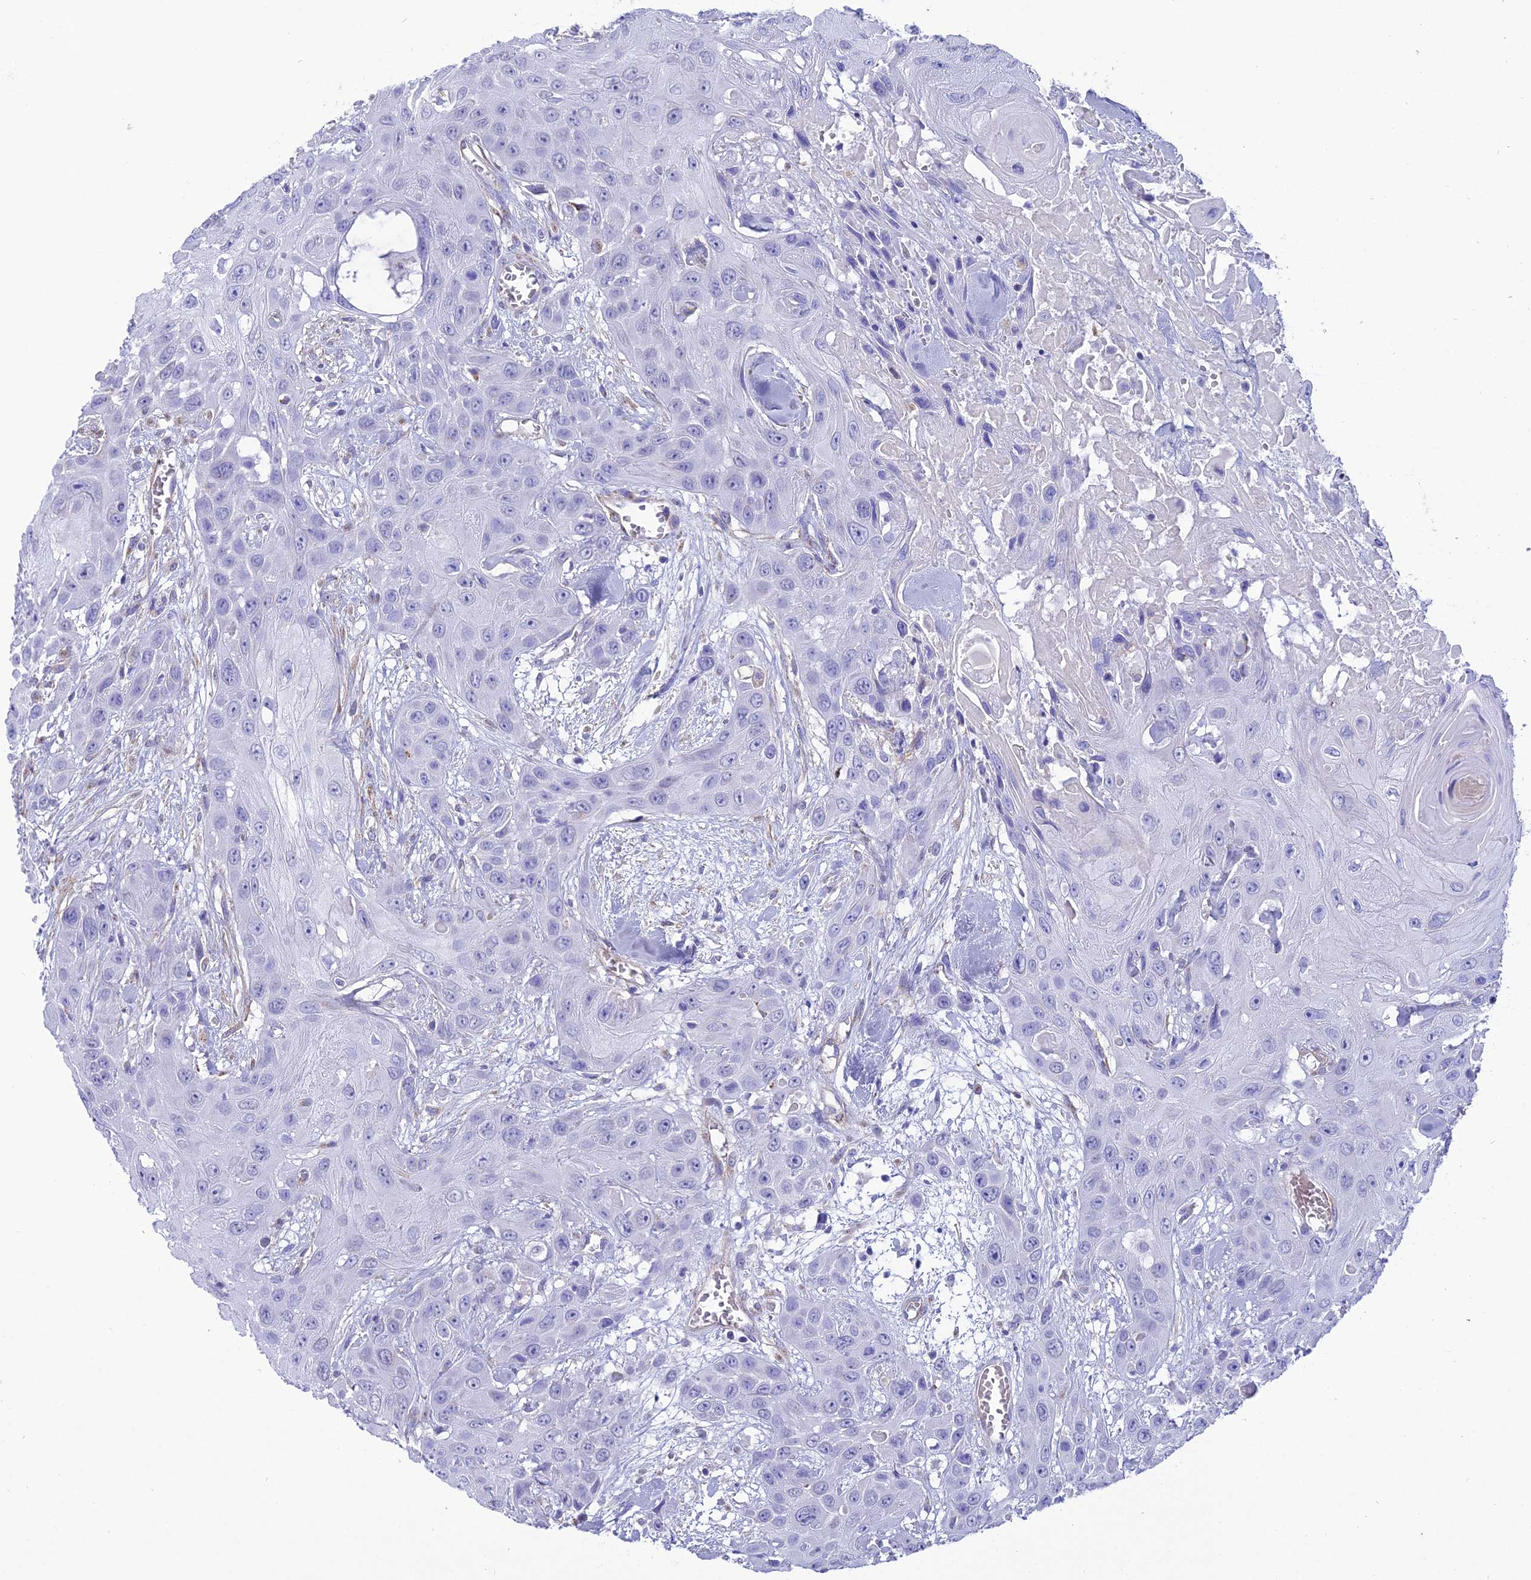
{"staining": {"intensity": "negative", "quantity": "none", "location": "none"}, "tissue": "head and neck cancer", "cell_type": "Tumor cells", "image_type": "cancer", "snomed": [{"axis": "morphology", "description": "Squamous cell carcinoma, NOS"}, {"axis": "topography", "description": "Head-Neck"}], "caption": "The micrograph exhibits no significant positivity in tumor cells of squamous cell carcinoma (head and neck).", "gene": "TNS1", "patient": {"sex": "male", "age": 81}}